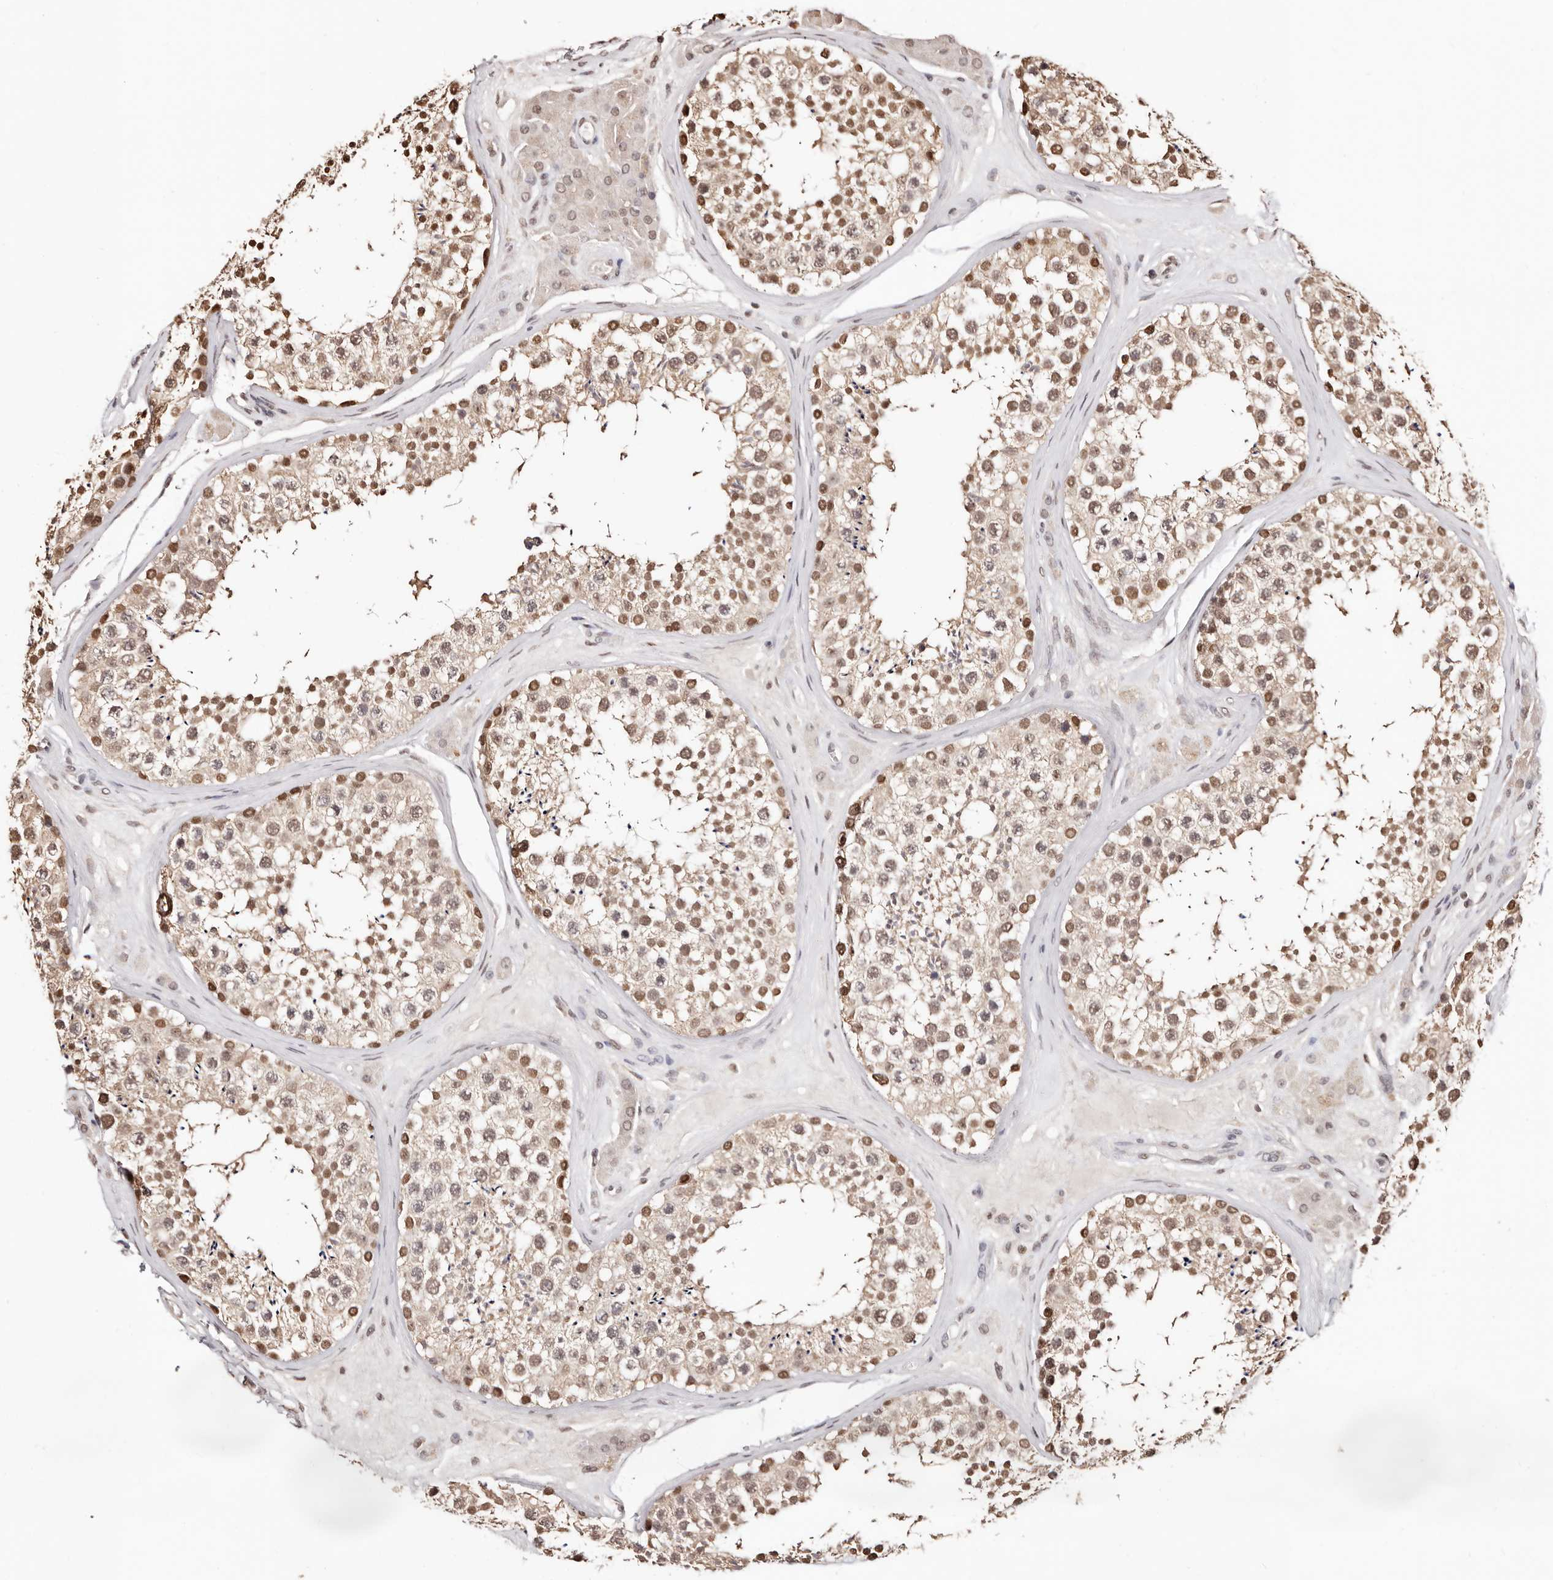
{"staining": {"intensity": "moderate", "quantity": ">75%", "location": "nuclear"}, "tissue": "testis", "cell_type": "Cells in seminiferous ducts", "image_type": "normal", "snomed": [{"axis": "morphology", "description": "Normal tissue, NOS"}, {"axis": "topography", "description": "Testis"}], "caption": "A brown stain shows moderate nuclear expression of a protein in cells in seminiferous ducts of normal testis. (Brightfield microscopy of DAB IHC at high magnification).", "gene": "BICRAL", "patient": {"sex": "male", "age": 46}}